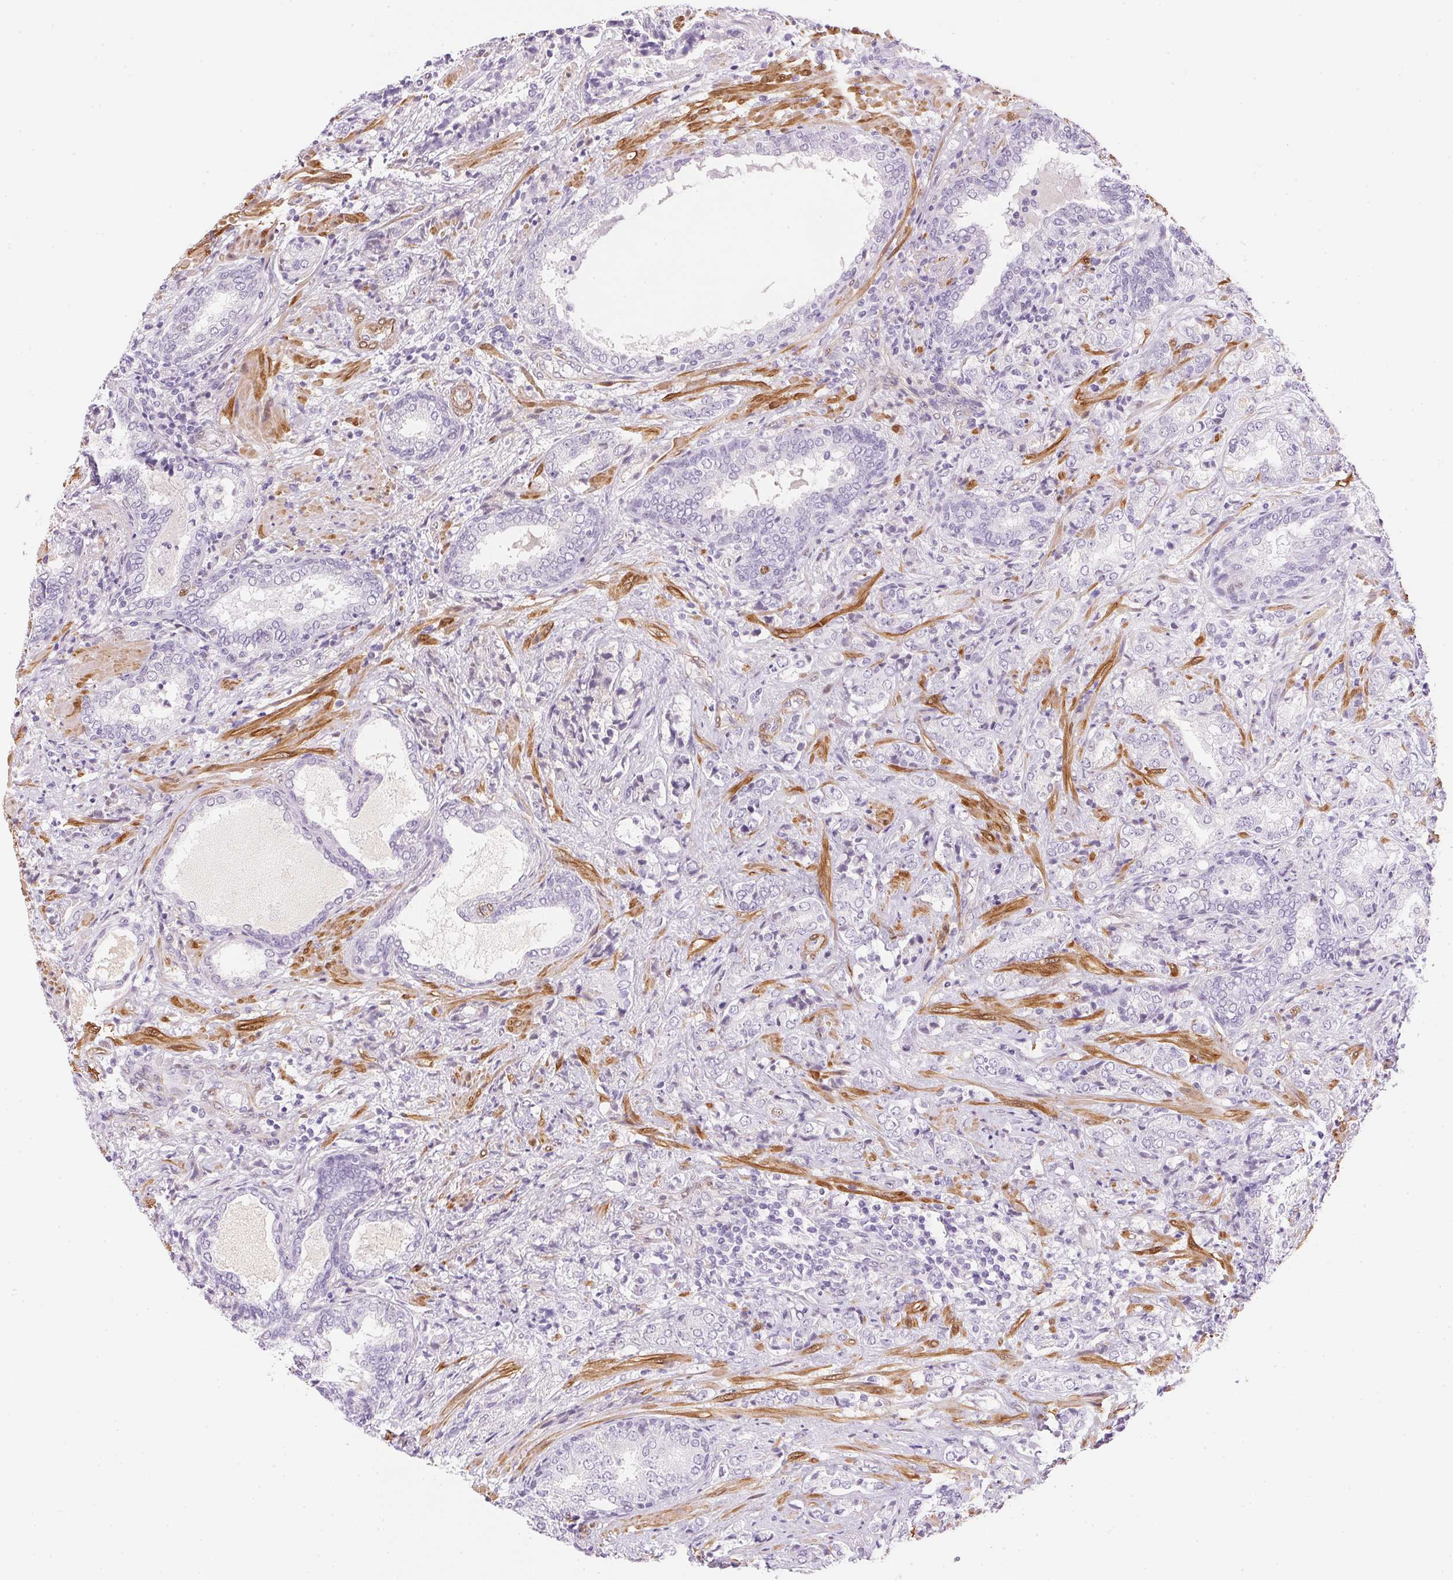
{"staining": {"intensity": "negative", "quantity": "none", "location": "none"}, "tissue": "prostate cancer", "cell_type": "Tumor cells", "image_type": "cancer", "snomed": [{"axis": "morphology", "description": "Adenocarcinoma, High grade"}, {"axis": "topography", "description": "Prostate"}], "caption": "This is an IHC photomicrograph of prostate cancer. There is no expression in tumor cells.", "gene": "SMTN", "patient": {"sex": "male", "age": 62}}